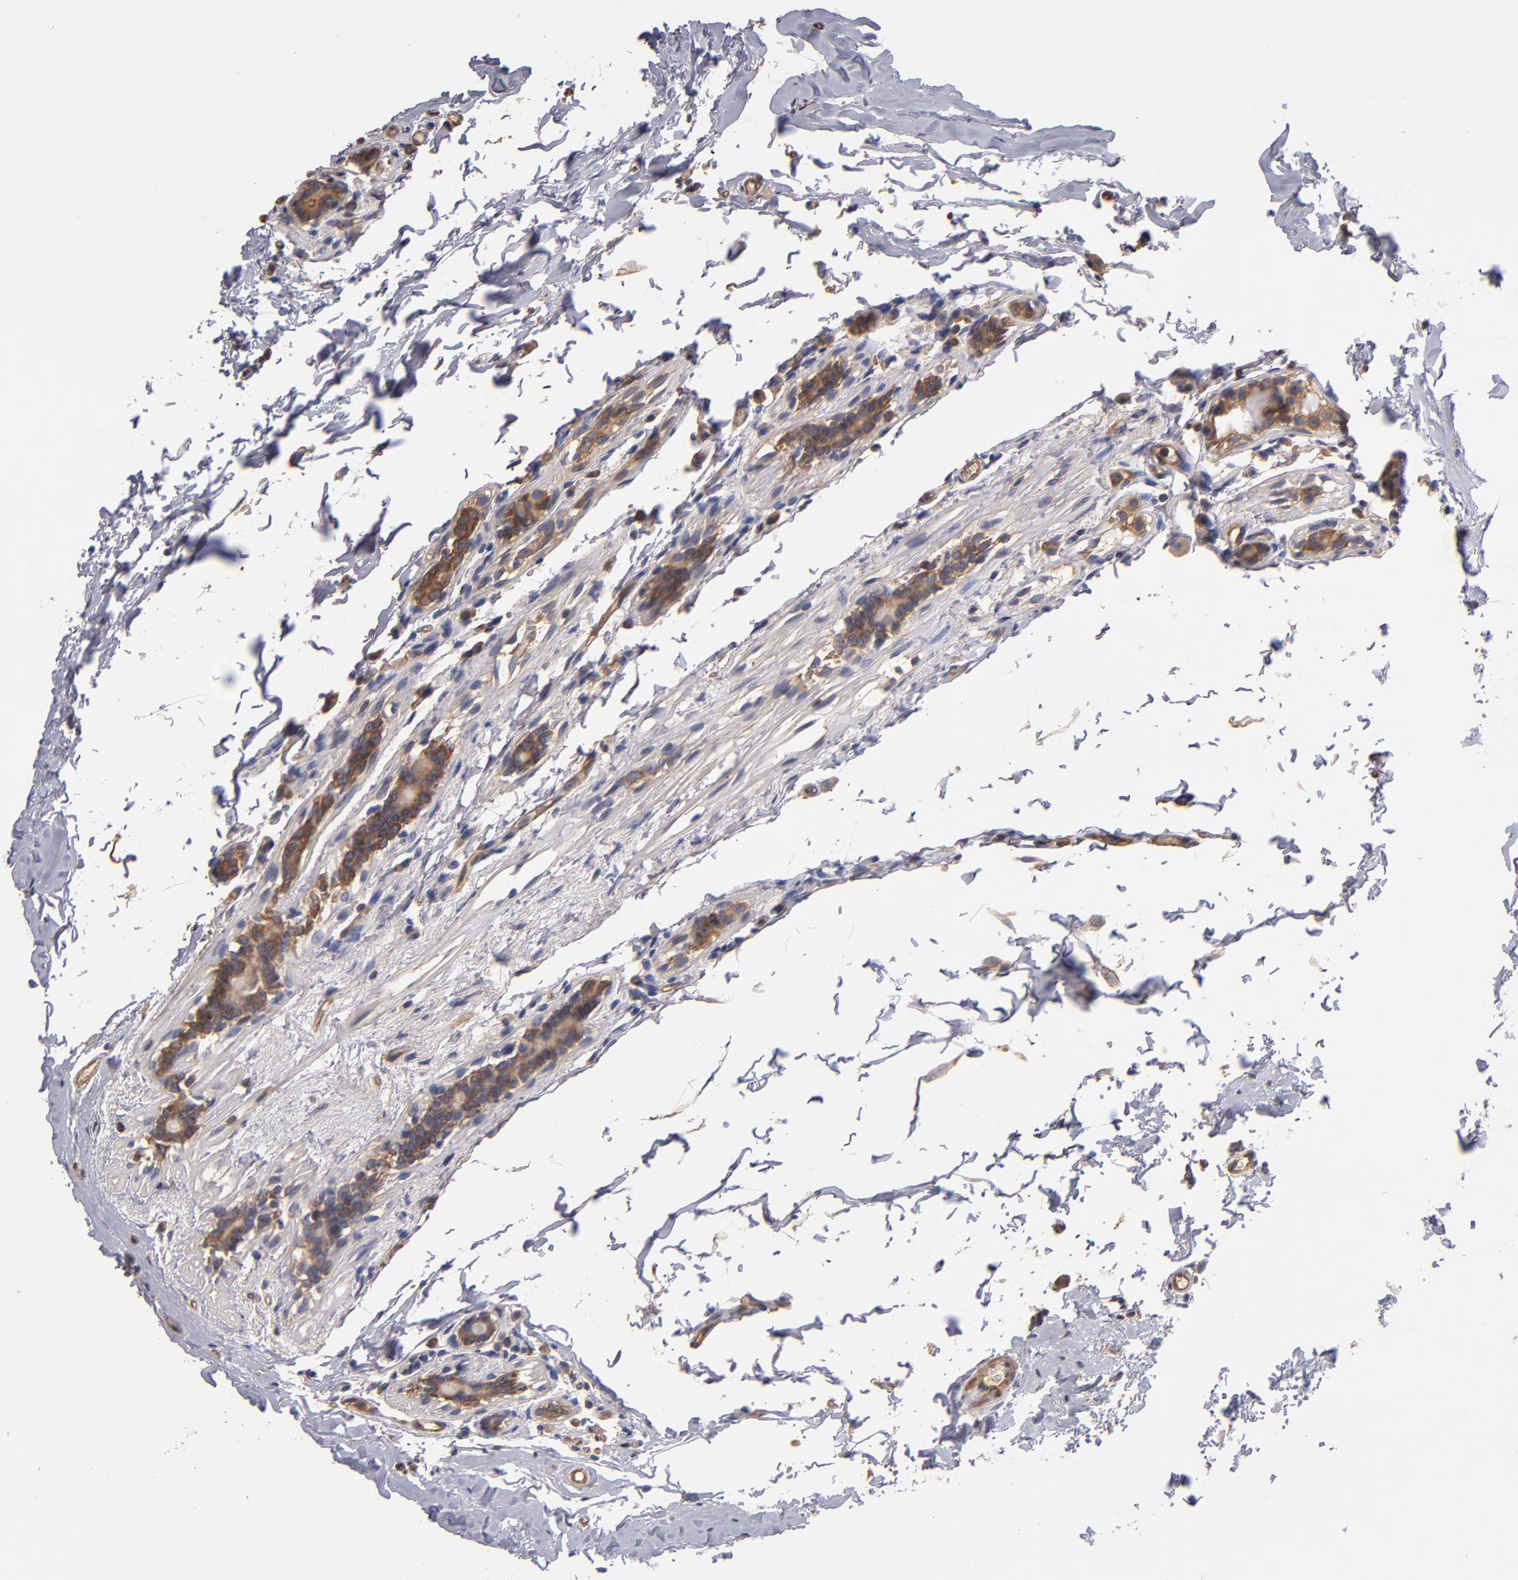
{"staining": {"intensity": "weak", "quantity": ">75%", "location": "cytoplasmic/membranous"}, "tissue": "breast cancer", "cell_type": "Tumor cells", "image_type": "cancer", "snomed": [{"axis": "morphology", "description": "Lobular carcinoma"}, {"axis": "topography", "description": "Breast"}], "caption": "Immunohistochemical staining of breast cancer displays weak cytoplasmic/membranous protein positivity in approximately >75% of tumor cells. The staining was performed using DAB (3,3'-diaminobenzidine), with brown indicating positive protein expression. Nuclei are stained blue with hematoxylin.", "gene": "ESYT2", "patient": {"sex": "female", "age": 55}}